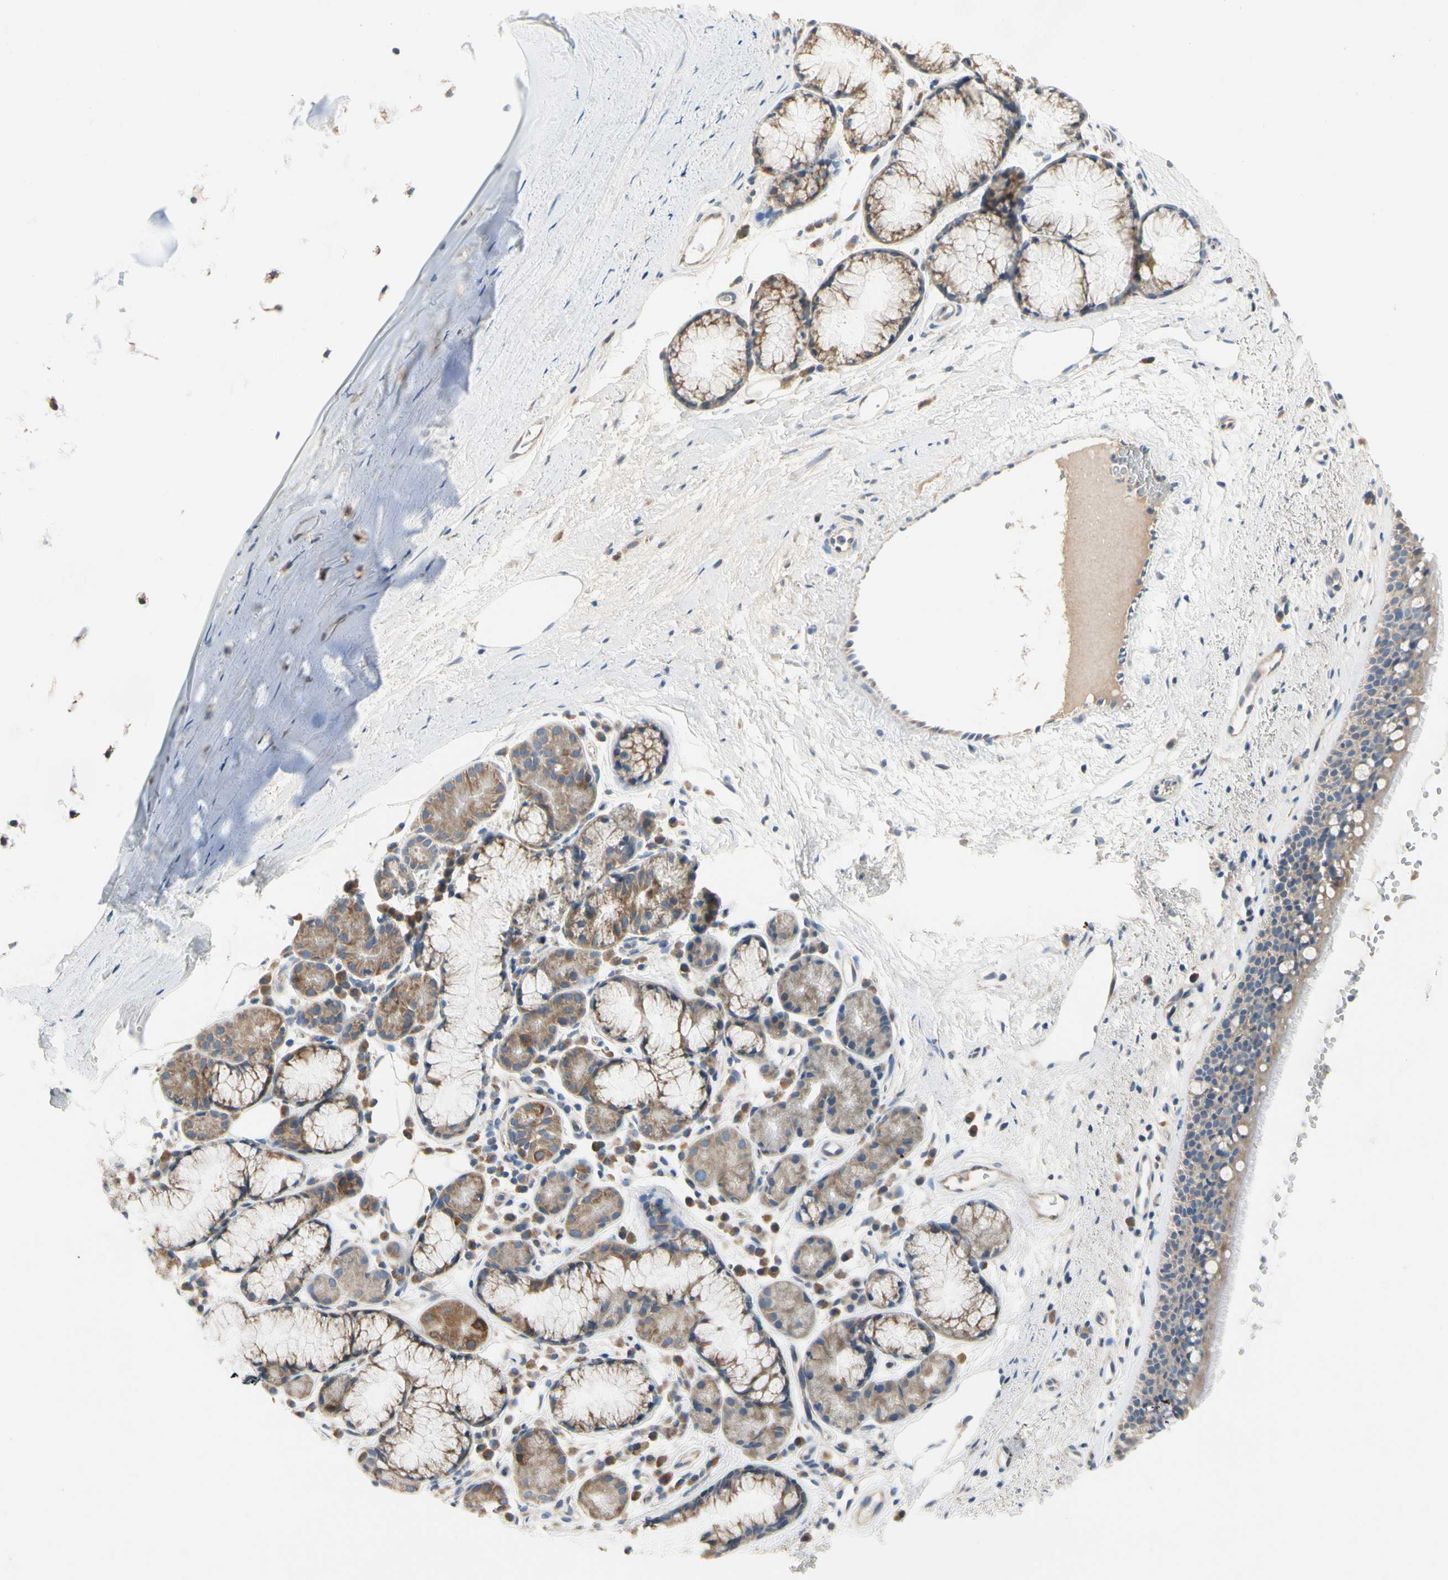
{"staining": {"intensity": "moderate", "quantity": ">75%", "location": "cytoplasmic/membranous"}, "tissue": "bronchus", "cell_type": "Respiratory epithelial cells", "image_type": "normal", "snomed": [{"axis": "morphology", "description": "Normal tissue, NOS"}, {"axis": "topography", "description": "Bronchus"}], "caption": "A medium amount of moderate cytoplasmic/membranous staining is present in about >75% of respiratory epithelial cells in unremarkable bronchus.", "gene": "KLHDC8B", "patient": {"sex": "female", "age": 54}}